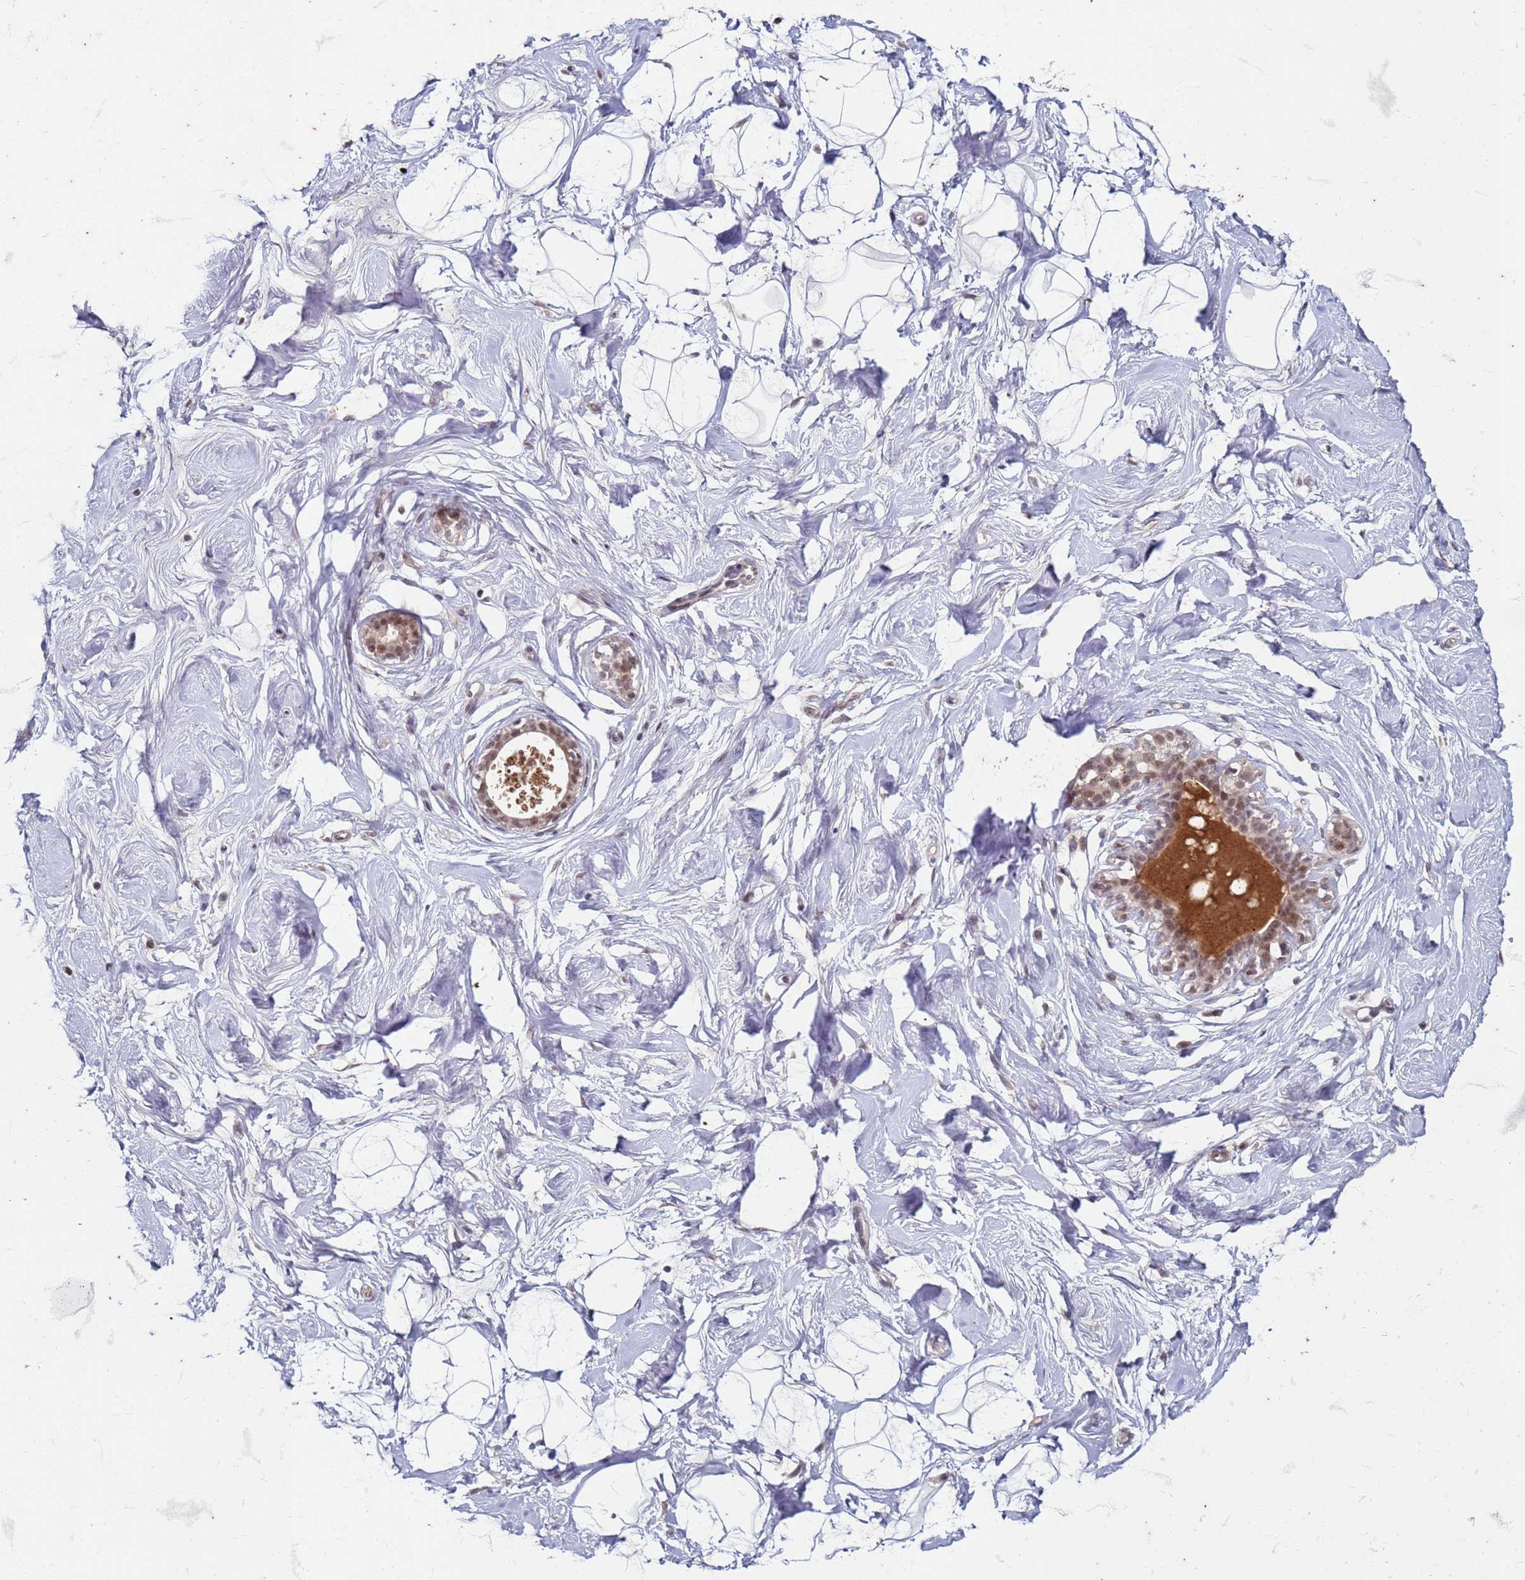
{"staining": {"intensity": "weak", "quantity": ">75%", "location": "nuclear"}, "tissue": "breast", "cell_type": "Adipocytes", "image_type": "normal", "snomed": [{"axis": "morphology", "description": "Normal tissue, NOS"}, {"axis": "morphology", "description": "Adenoma, NOS"}, {"axis": "topography", "description": "Breast"}], "caption": "This photomicrograph displays unremarkable breast stained with immunohistochemistry to label a protein in brown. The nuclear of adipocytes show weak positivity for the protein. Nuclei are counter-stained blue.", "gene": "TRMT6", "patient": {"sex": "female", "age": 23}}